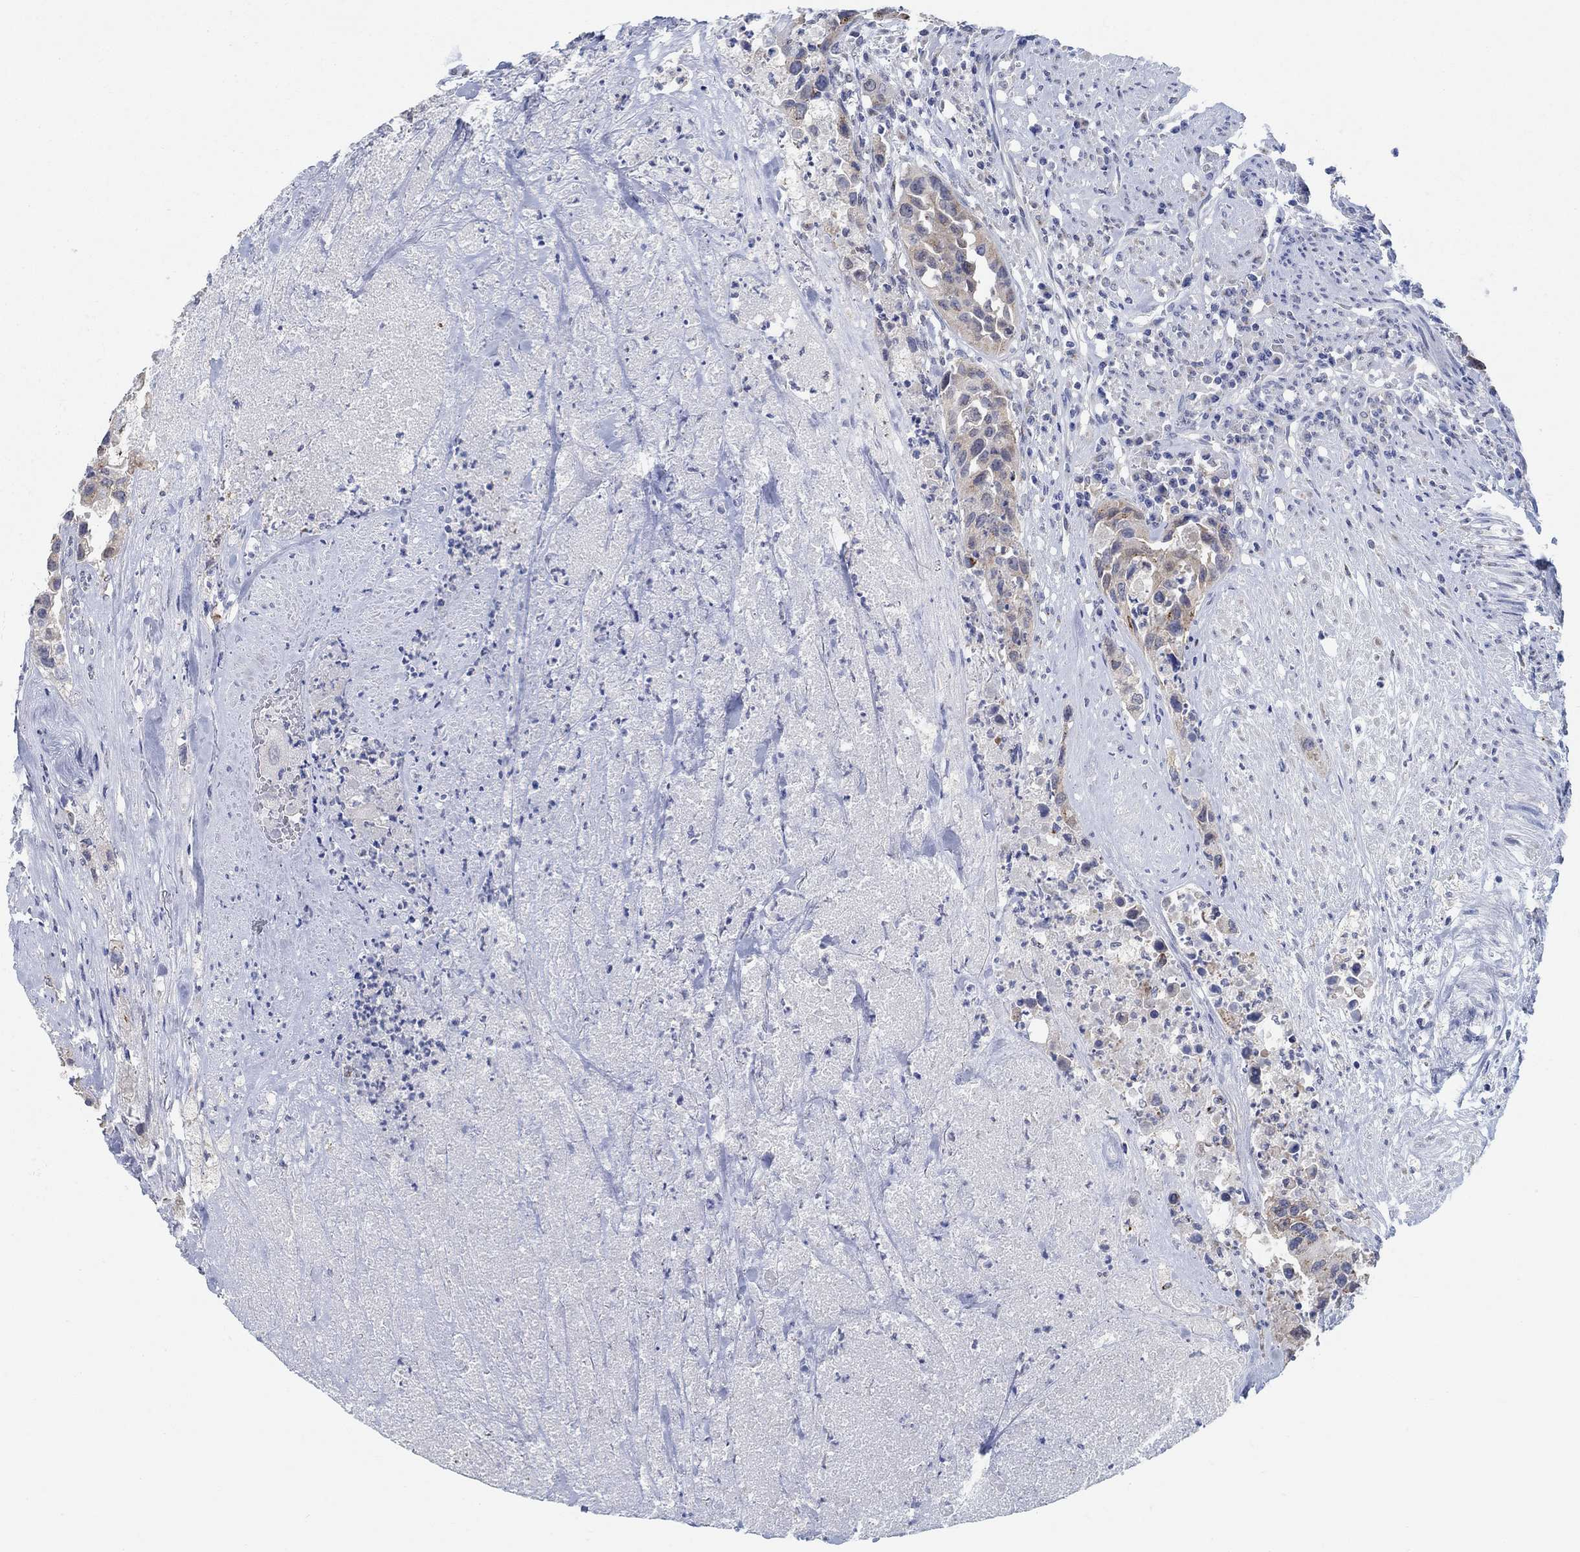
{"staining": {"intensity": "strong", "quantity": "<25%", "location": "cytoplasmic/membranous"}, "tissue": "urothelial cancer", "cell_type": "Tumor cells", "image_type": "cancer", "snomed": [{"axis": "morphology", "description": "Urothelial carcinoma, High grade"}, {"axis": "topography", "description": "Urinary bladder"}], "caption": "IHC of urothelial cancer displays medium levels of strong cytoplasmic/membranous staining in approximately <25% of tumor cells.", "gene": "TEKT4", "patient": {"sex": "female", "age": 73}}